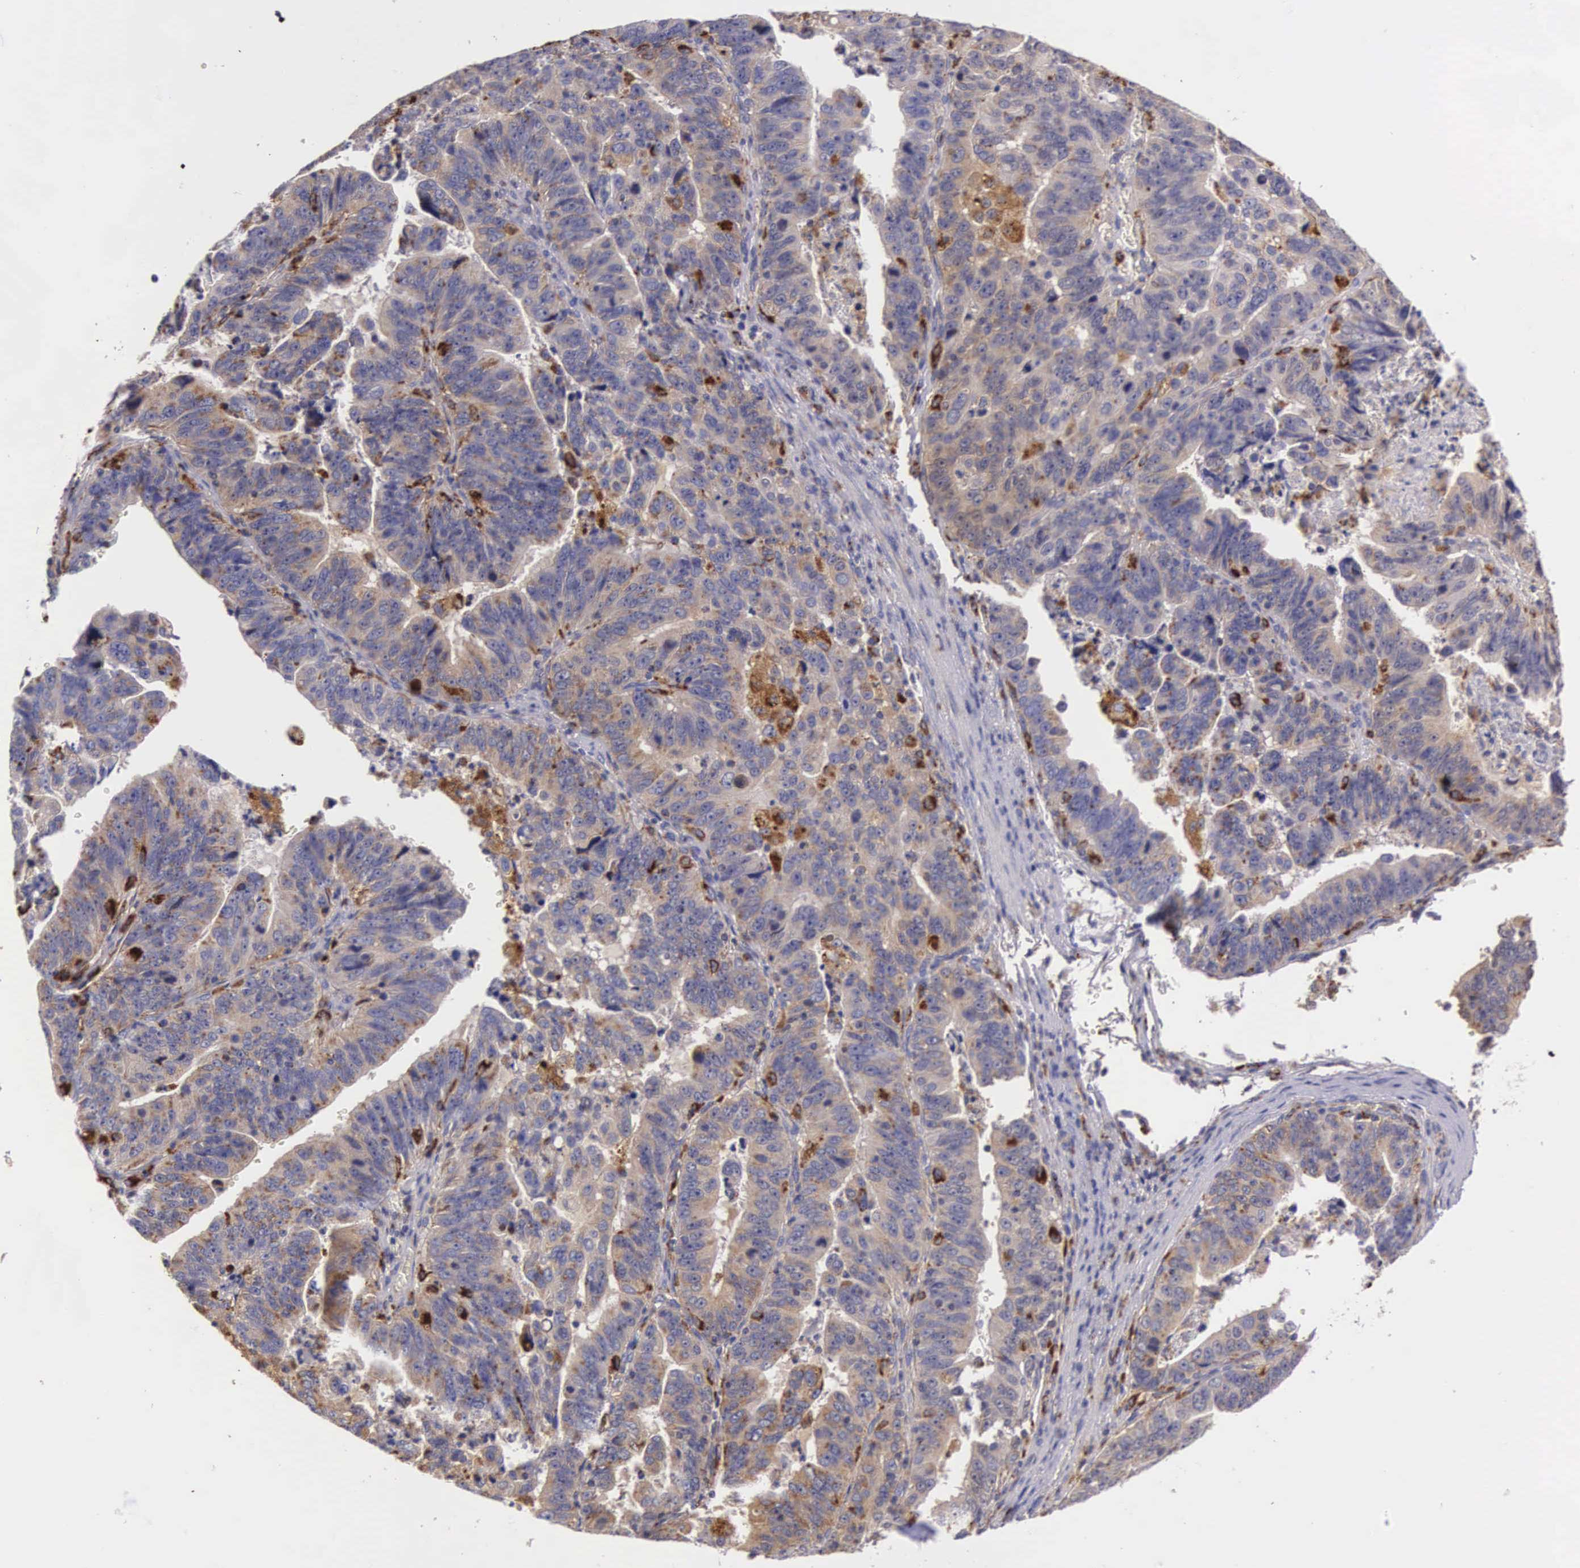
{"staining": {"intensity": "moderate", "quantity": "25%-75%", "location": "cytoplasmic/membranous"}, "tissue": "stomach cancer", "cell_type": "Tumor cells", "image_type": "cancer", "snomed": [{"axis": "morphology", "description": "Adenocarcinoma, NOS"}, {"axis": "topography", "description": "Stomach, upper"}], "caption": "Stomach cancer stained for a protein (brown) displays moderate cytoplasmic/membranous positive positivity in approximately 25%-75% of tumor cells.", "gene": "NAGA", "patient": {"sex": "female", "age": 50}}